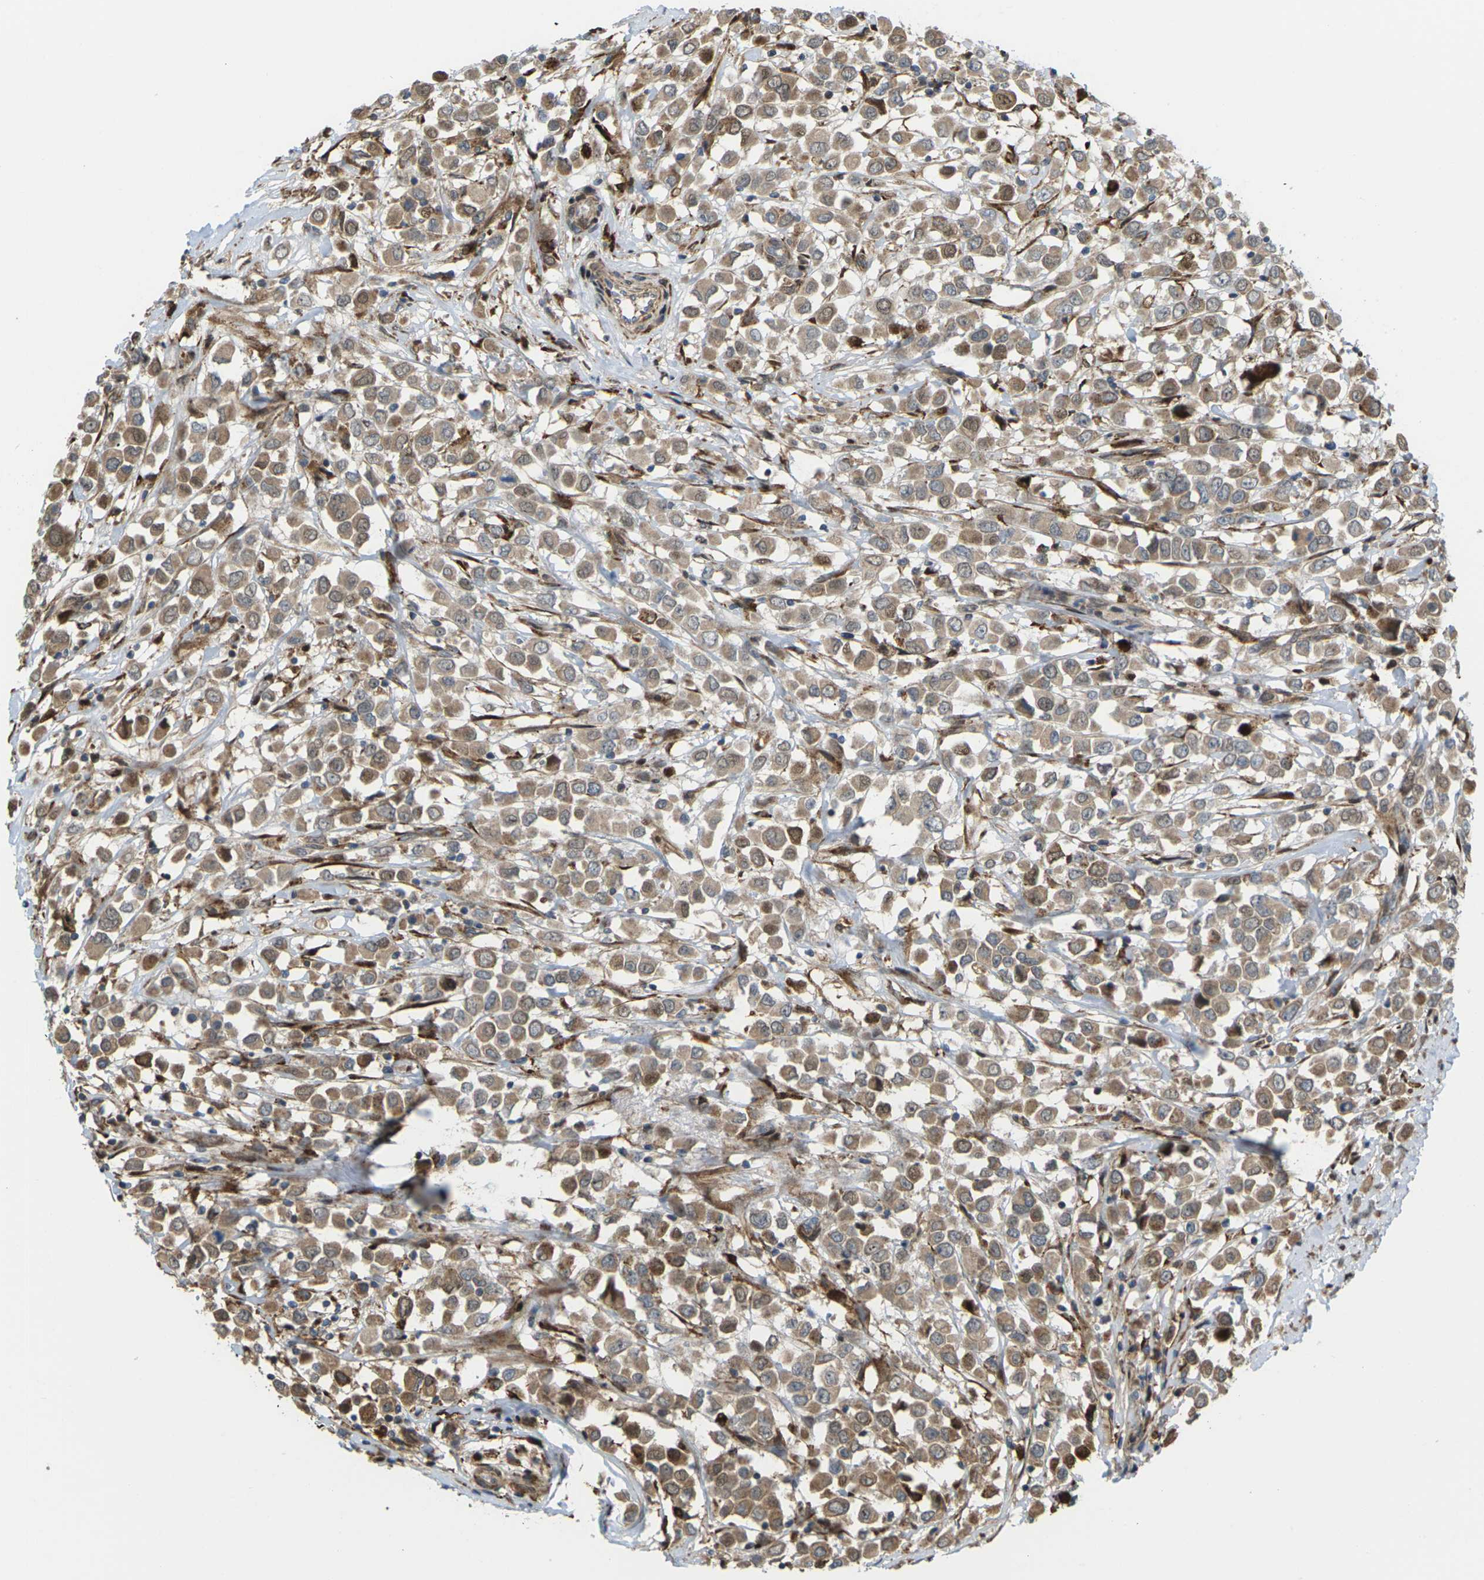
{"staining": {"intensity": "moderate", "quantity": ">75%", "location": "cytoplasmic/membranous"}, "tissue": "breast cancer", "cell_type": "Tumor cells", "image_type": "cancer", "snomed": [{"axis": "morphology", "description": "Duct carcinoma"}, {"axis": "topography", "description": "Breast"}], "caption": "Protein staining of breast cancer (infiltrating ductal carcinoma) tissue demonstrates moderate cytoplasmic/membranous positivity in about >75% of tumor cells.", "gene": "ROBO1", "patient": {"sex": "female", "age": 61}}